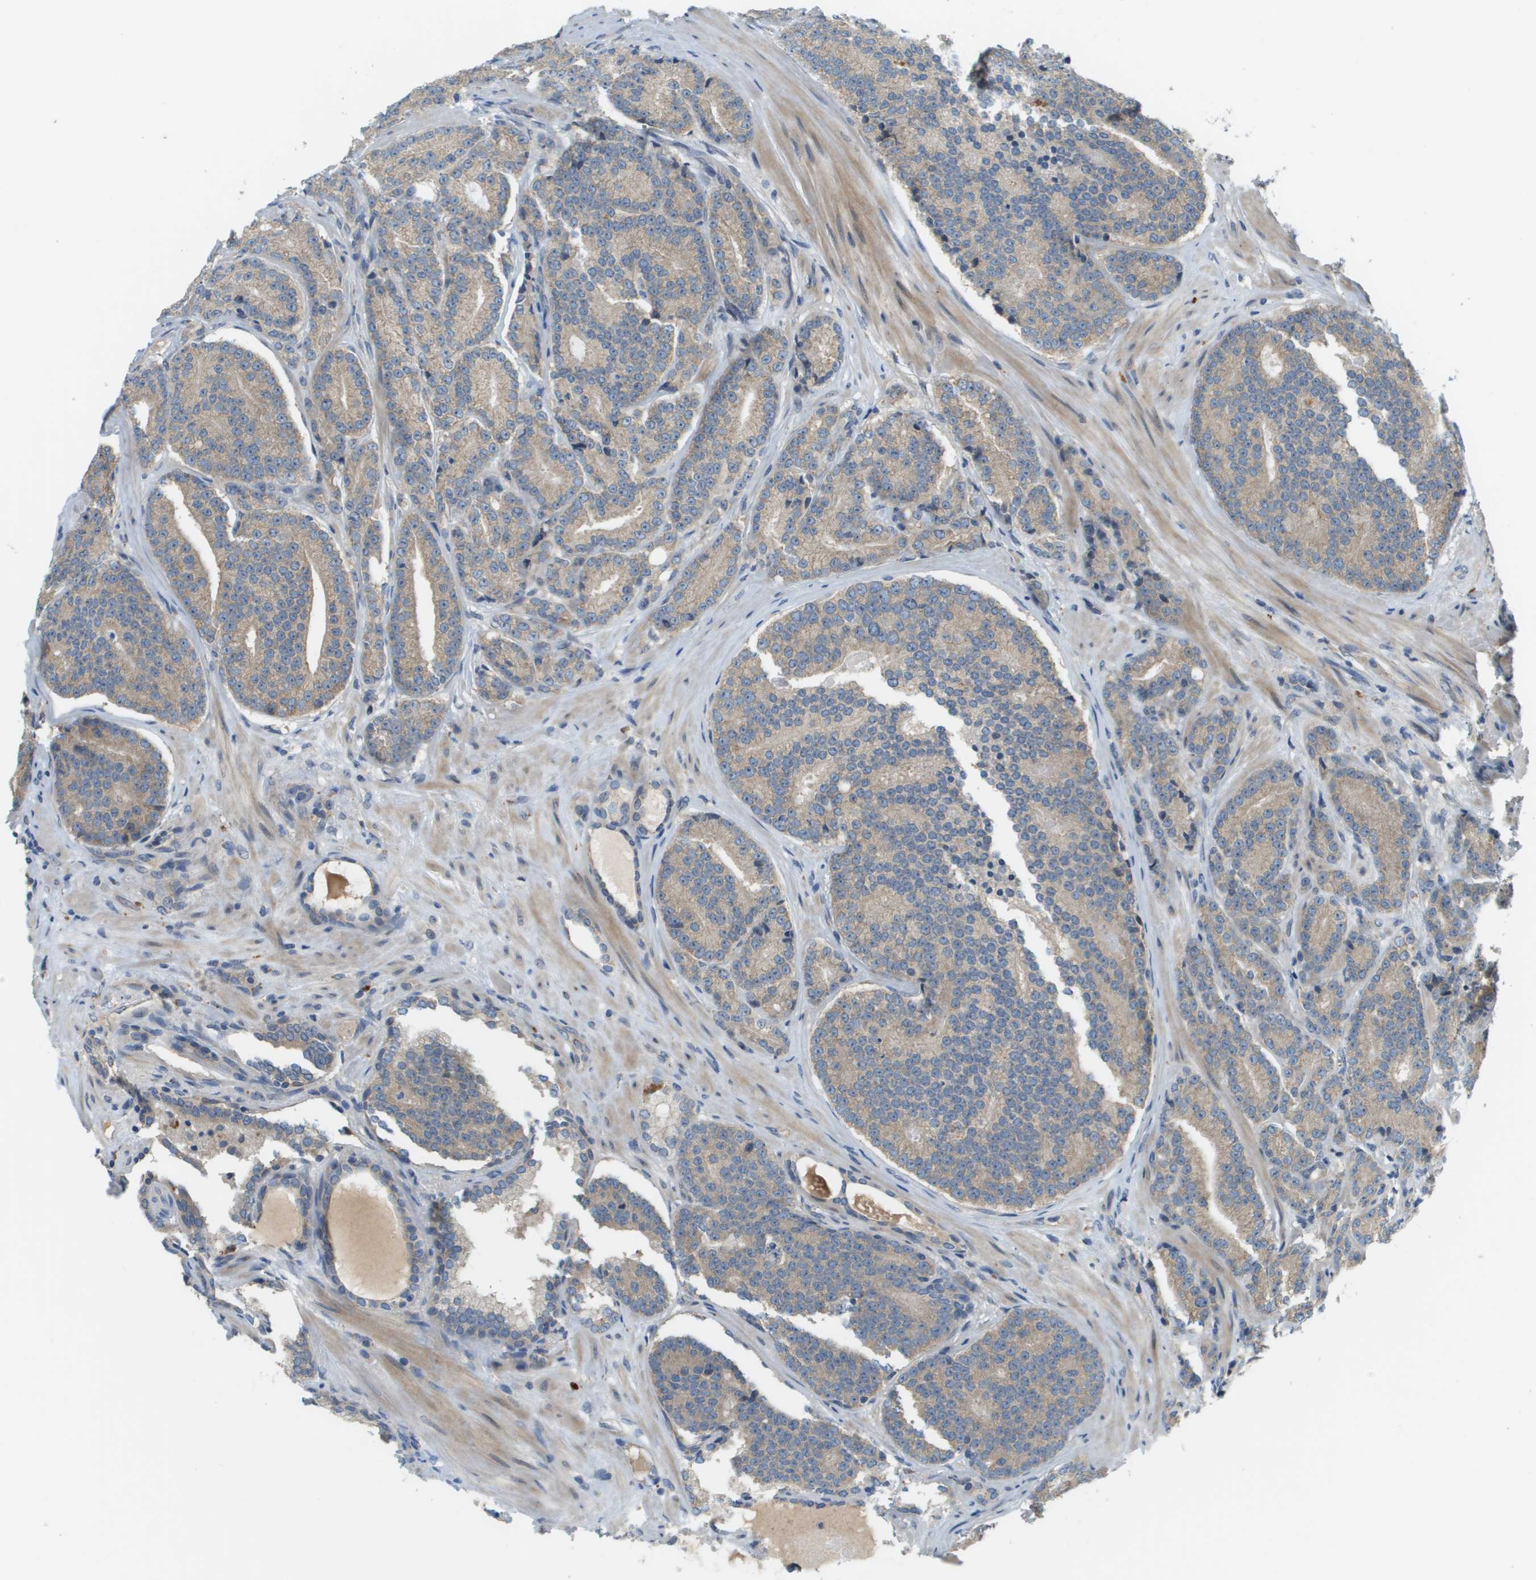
{"staining": {"intensity": "negative", "quantity": "none", "location": "none"}, "tissue": "prostate cancer", "cell_type": "Tumor cells", "image_type": "cancer", "snomed": [{"axis": "morphology", "description": "Adenocarcinoma, High grade"}, {"axis": "topography", "description": "Prostate"}], "caption": "Adenocarcinoma (high-grade) (prostate) stained for a protein using IHC exhibits no positivity tumor cells.", "gene": "SLC25A20", "patient": {"sex": "male", "age": 61}}